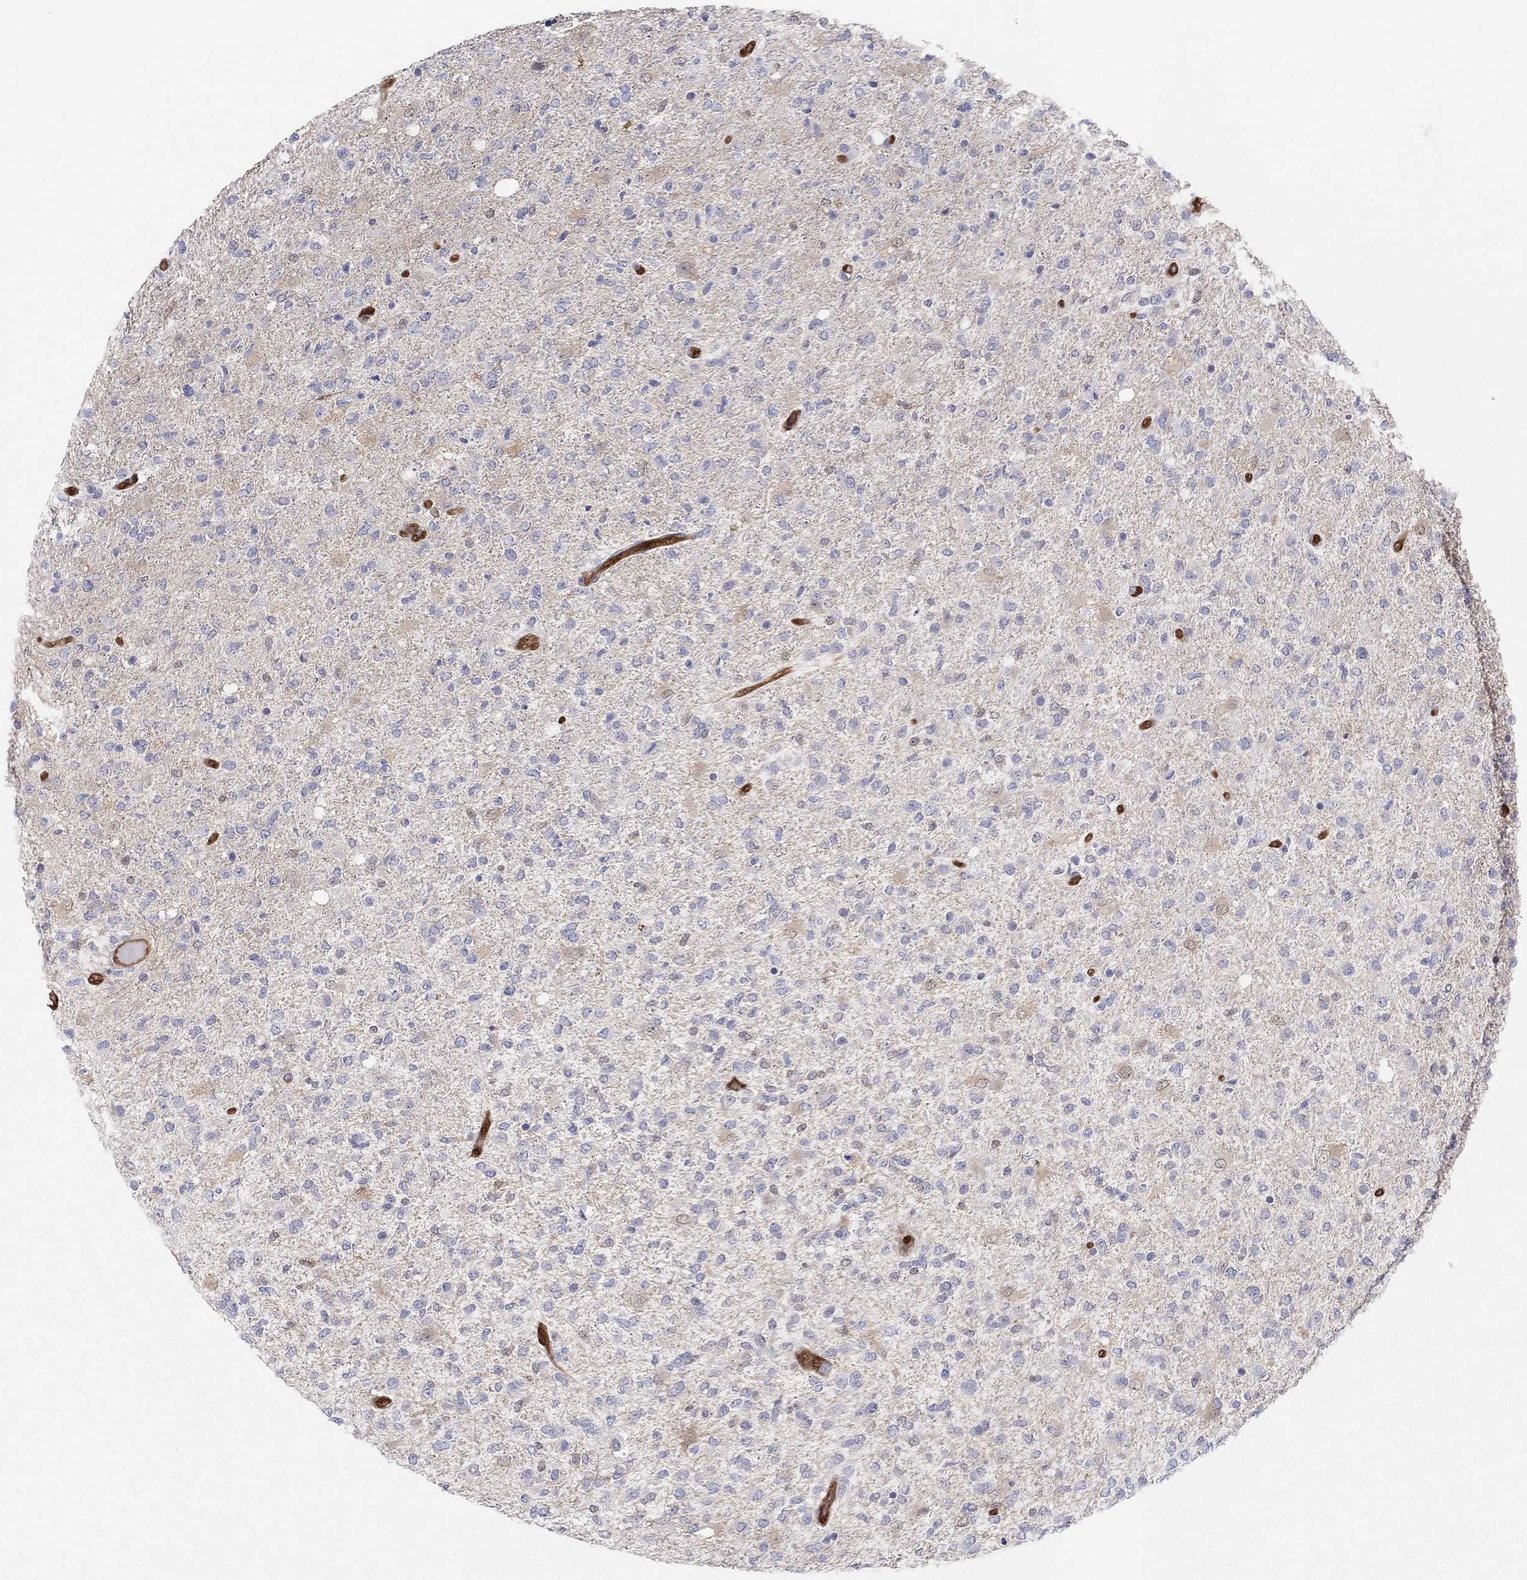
{"staining": {"intensity": "negative", "quantity": "none", "location": "none"}, "tissue": "glioma", "cell_type": "Tumor cells", "image_type": "cancer", "snomed": [{"axis": "morphology", "description": "Glioma, malignant, High grade"}, {"axis": "topography", "description": "Cerebral cortex"}], "caption": "Immunohistochemical staining of glioma exhibits no significant positivity in tumor cells.", "gene": "PDXK", "patient": {"sex": "male", "age": 70}}